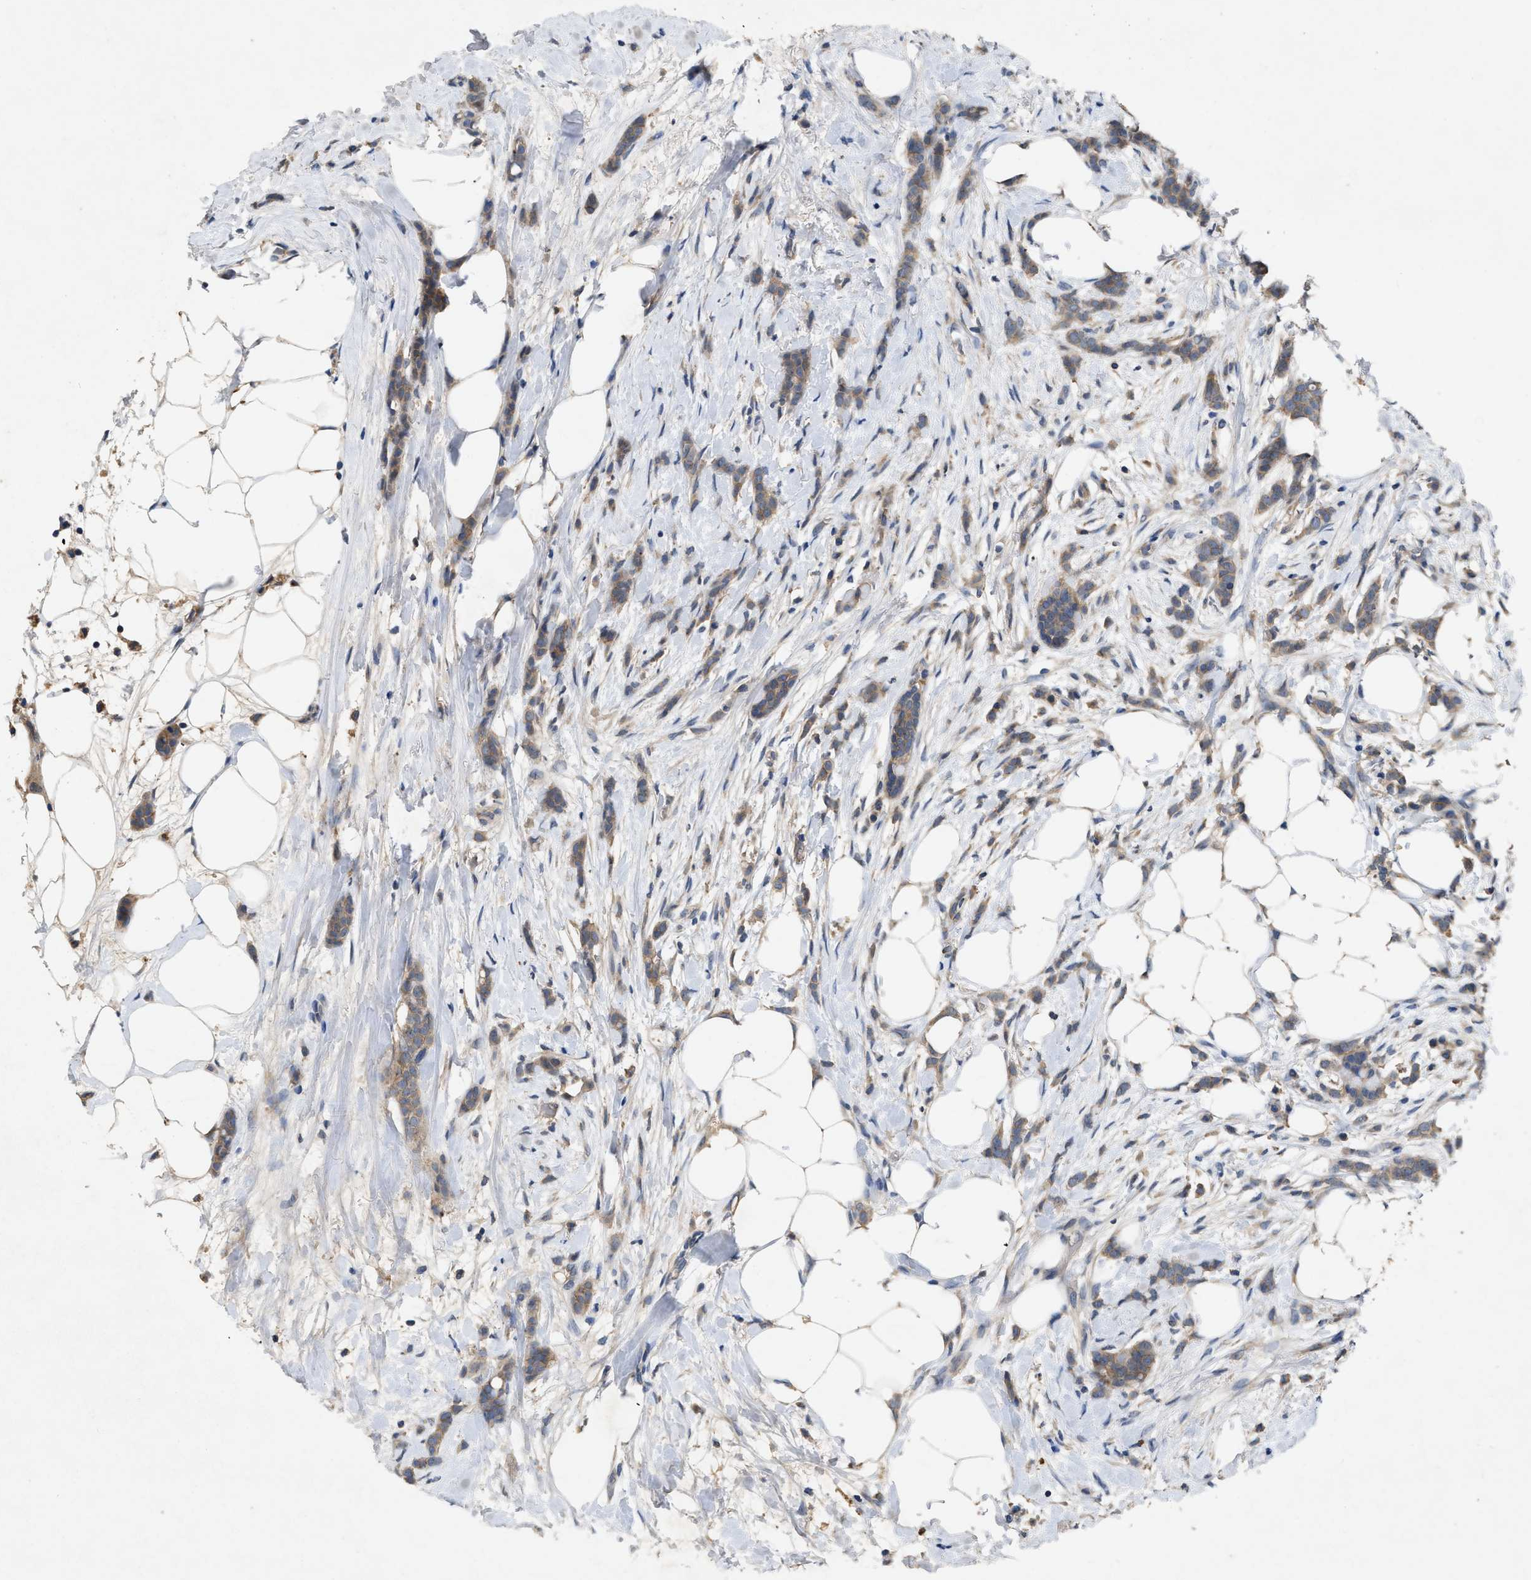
{"staining": {"intensity": "moderate", "quantity": ">75%", "location": "cytoplasmic/membranous"}, "tissue": "breast cancer", "cell_type": "Tumor cells", "image_type": "cancer", "snomed": [{"axis": "morphology", "description": "Lobular carcinoma, in situ"}, {"axis": "morphology", "description": "Lobular carcinoma"}, {"axis": "topography", "description": "Breast"}], "caption": "Immunohistochemistry of breast lobular carcinoma in situ shows medium levels of moderate cytoplasmic/membranous positivity in approximately >75% of tumor cells.", "gene": "LPAR2", "patient": {"sex": "female", "age": 41}}